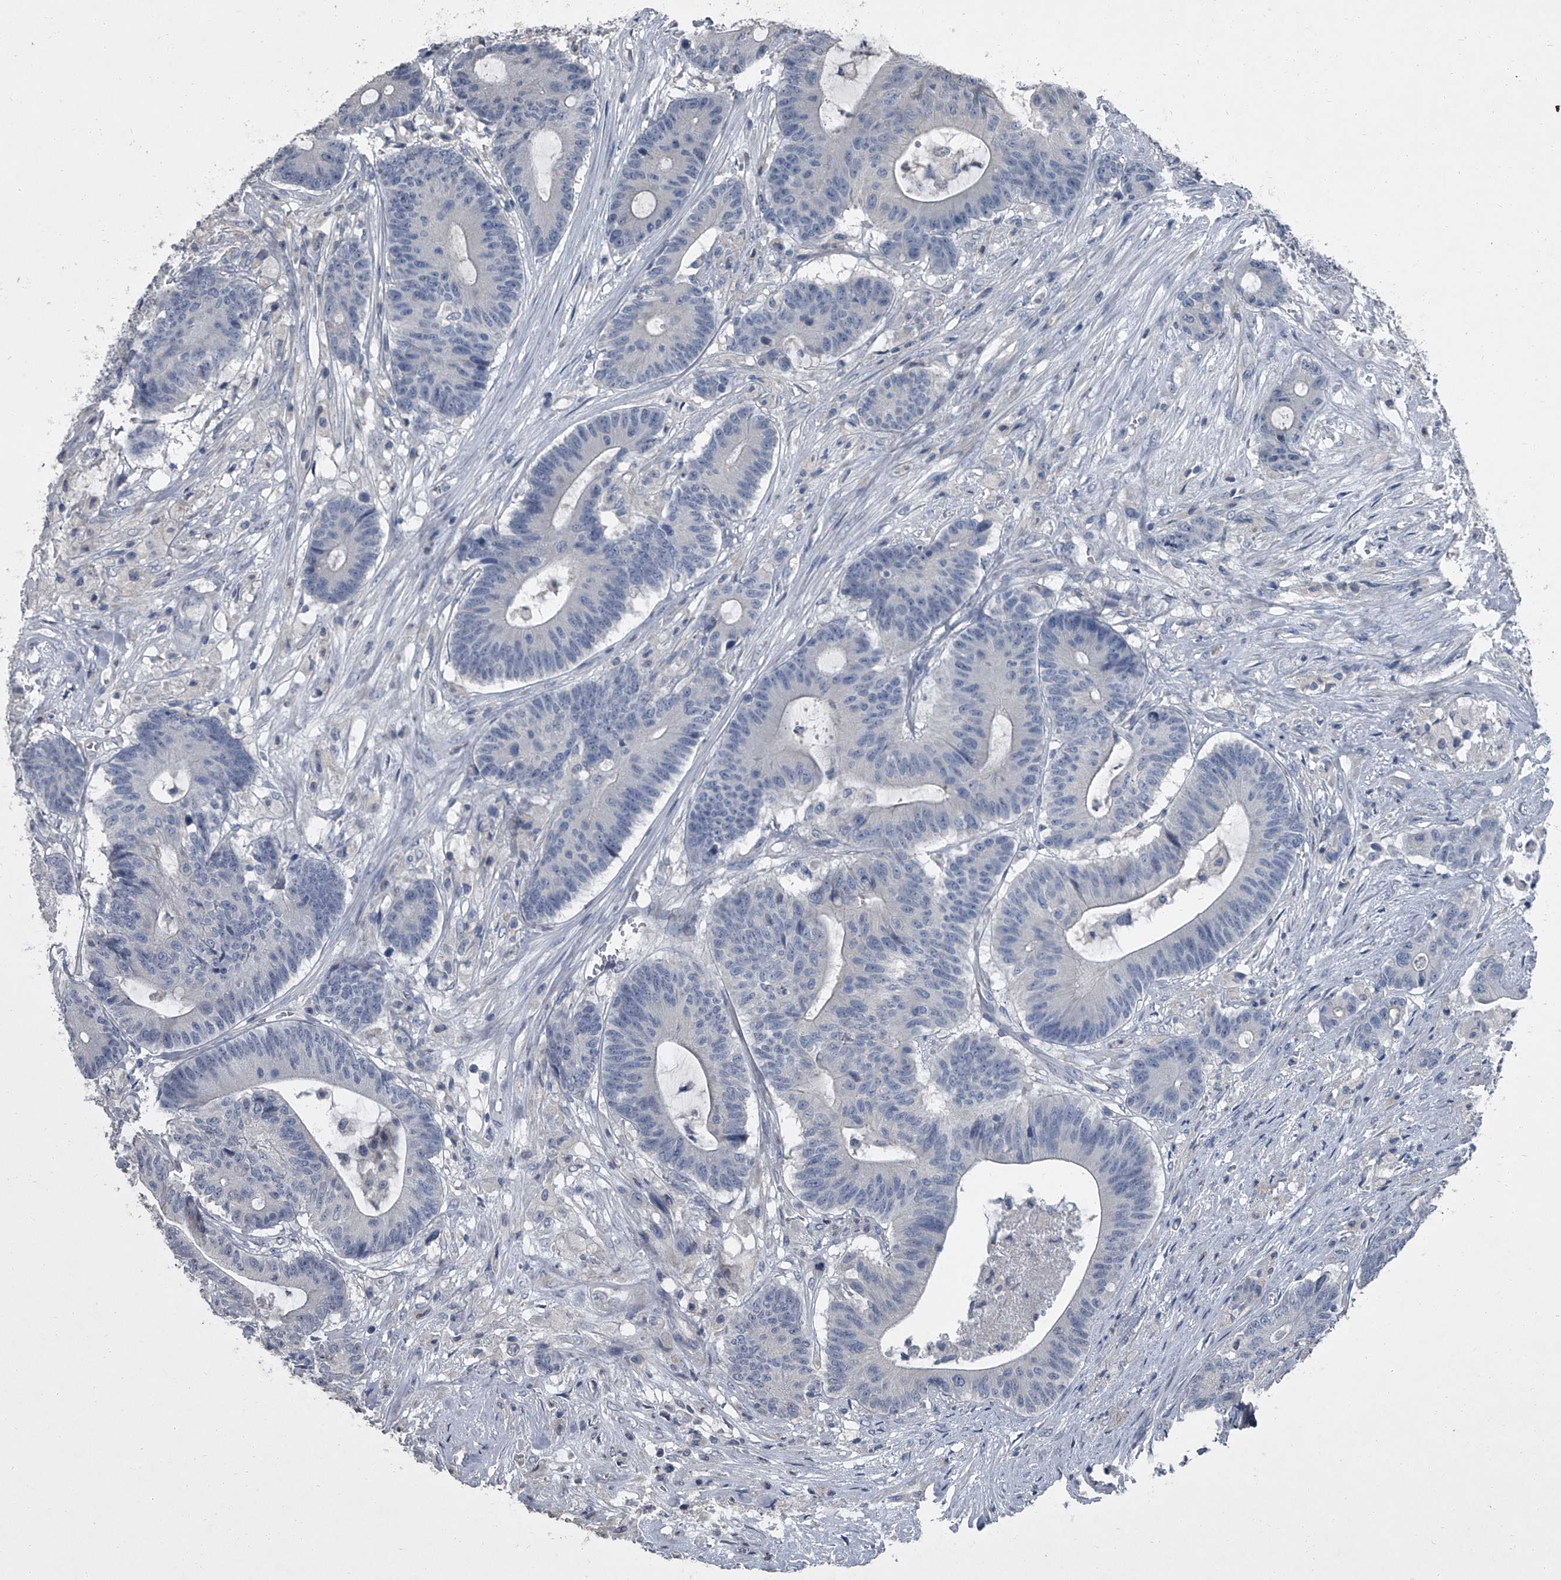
{"staining": {"intensity": "negative", "quantity": "none", "location": "none"}, "tissue": "colorectal cancer", "cell_type": "Tumor cells", "image_type": "cancer", "snomed": [{"axis": "morphology", "description": "Adenocarcinoma, NOS"}, {"axis": "topography", "description": "Colon"}], "caption": "A histopathology image of colorectal adenocarcinoma stained for a protein shows no brown staining in tumor cells.", "gene": "HEPHL1", "patient": {"sex": "female", "age": 84}}